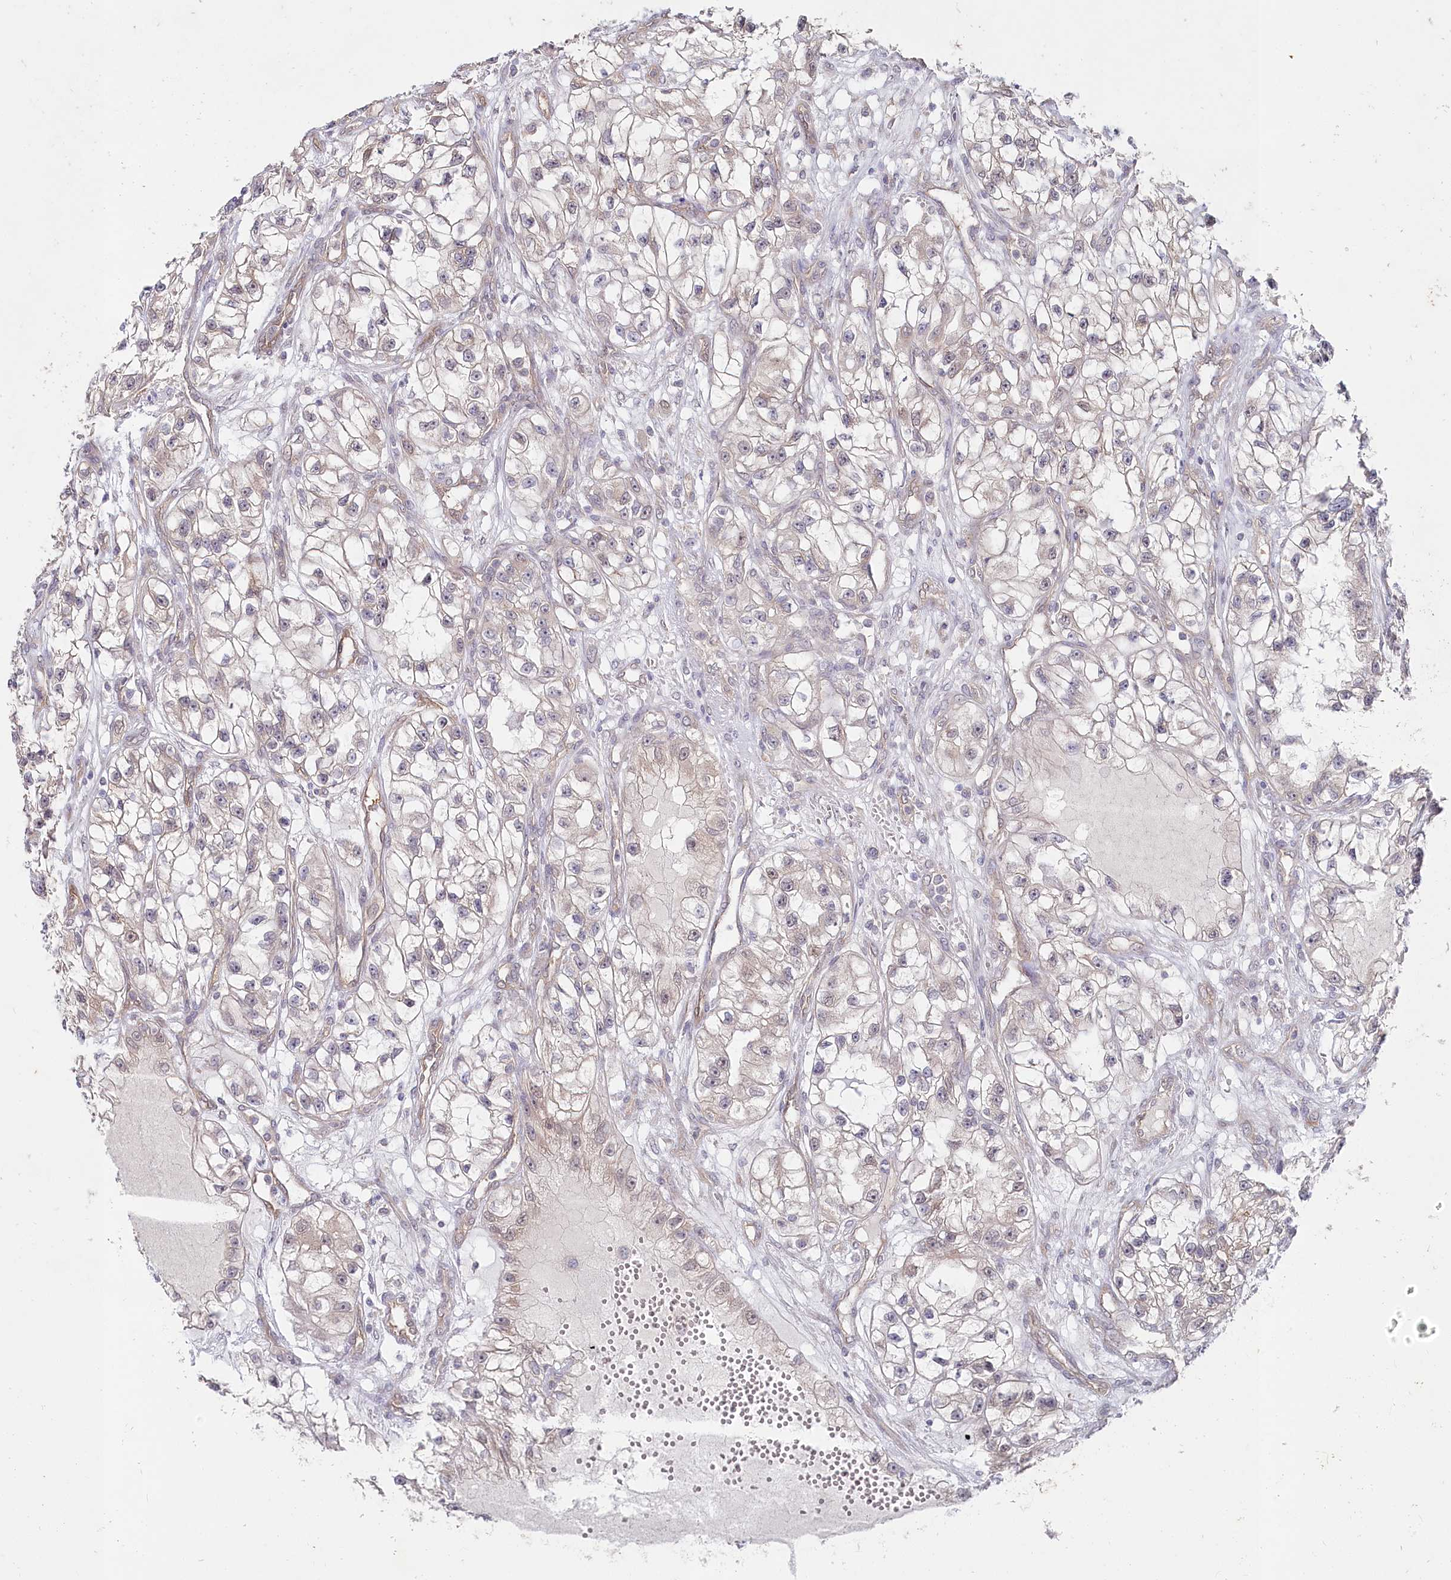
{"staining": {"intensity": "weak", "quantity": "<25%", "location": "cytoplasmic/membranous"}, "tissue": "renal cancer", "cell_type": "Tumor cells", "image_type": "cancer", "snomed": [{"axis": "morphology", "description": "Adenocarcinoma, NOS"}, {"axis": "topography", "description": "Kidney"}], "caption": "The image displays no staining of tumor cells in renal cancer (adenocarcinoma). The staining is performed using DAB brown chromogen with nuclei counter-stained in using hematoxylin.", "gene": "AAMDC", "patient": {"sex": "female", "age": 57}}